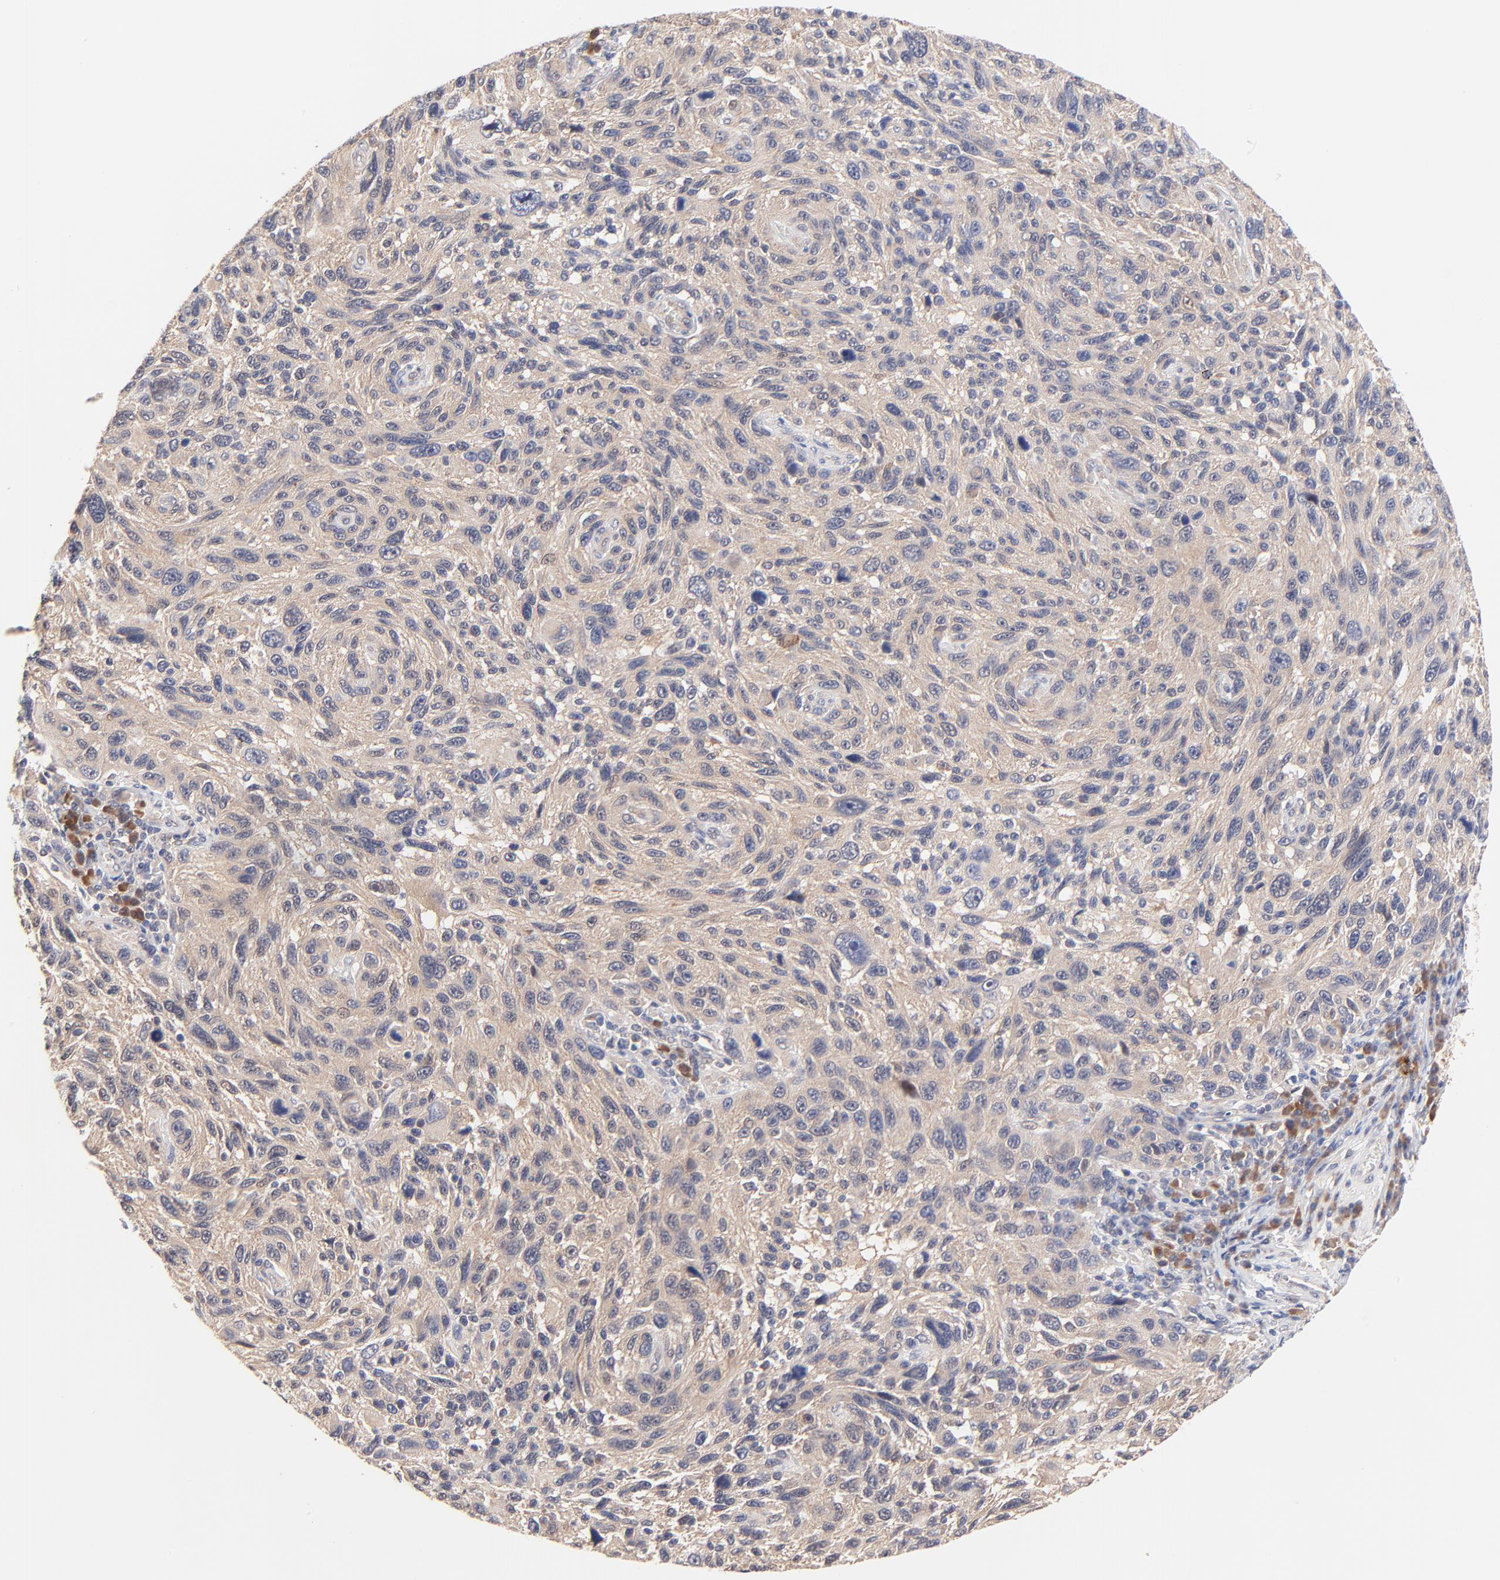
{"staining": {"intensity": "moderate", "quantity": ">75%", "location": "cytoplasmic/membranous"}, "tissue": "melanoma", "cell_type": "Tumor cells", "image_type": "cancer", "snomed": [{"axis": "morphology", "description": "Malignant melanoma, NOS"}, {"axis": "topography", "description": "Skin"}], "caption": "A histopathology image showing moderate cytoplasmic/membranous expression in approximately >75% of tumor cells in melanoma, as visualized by brown immunohistochemical staining.", "gene": "TXNL1", "patient": {"sex": "male", "age": 53}}